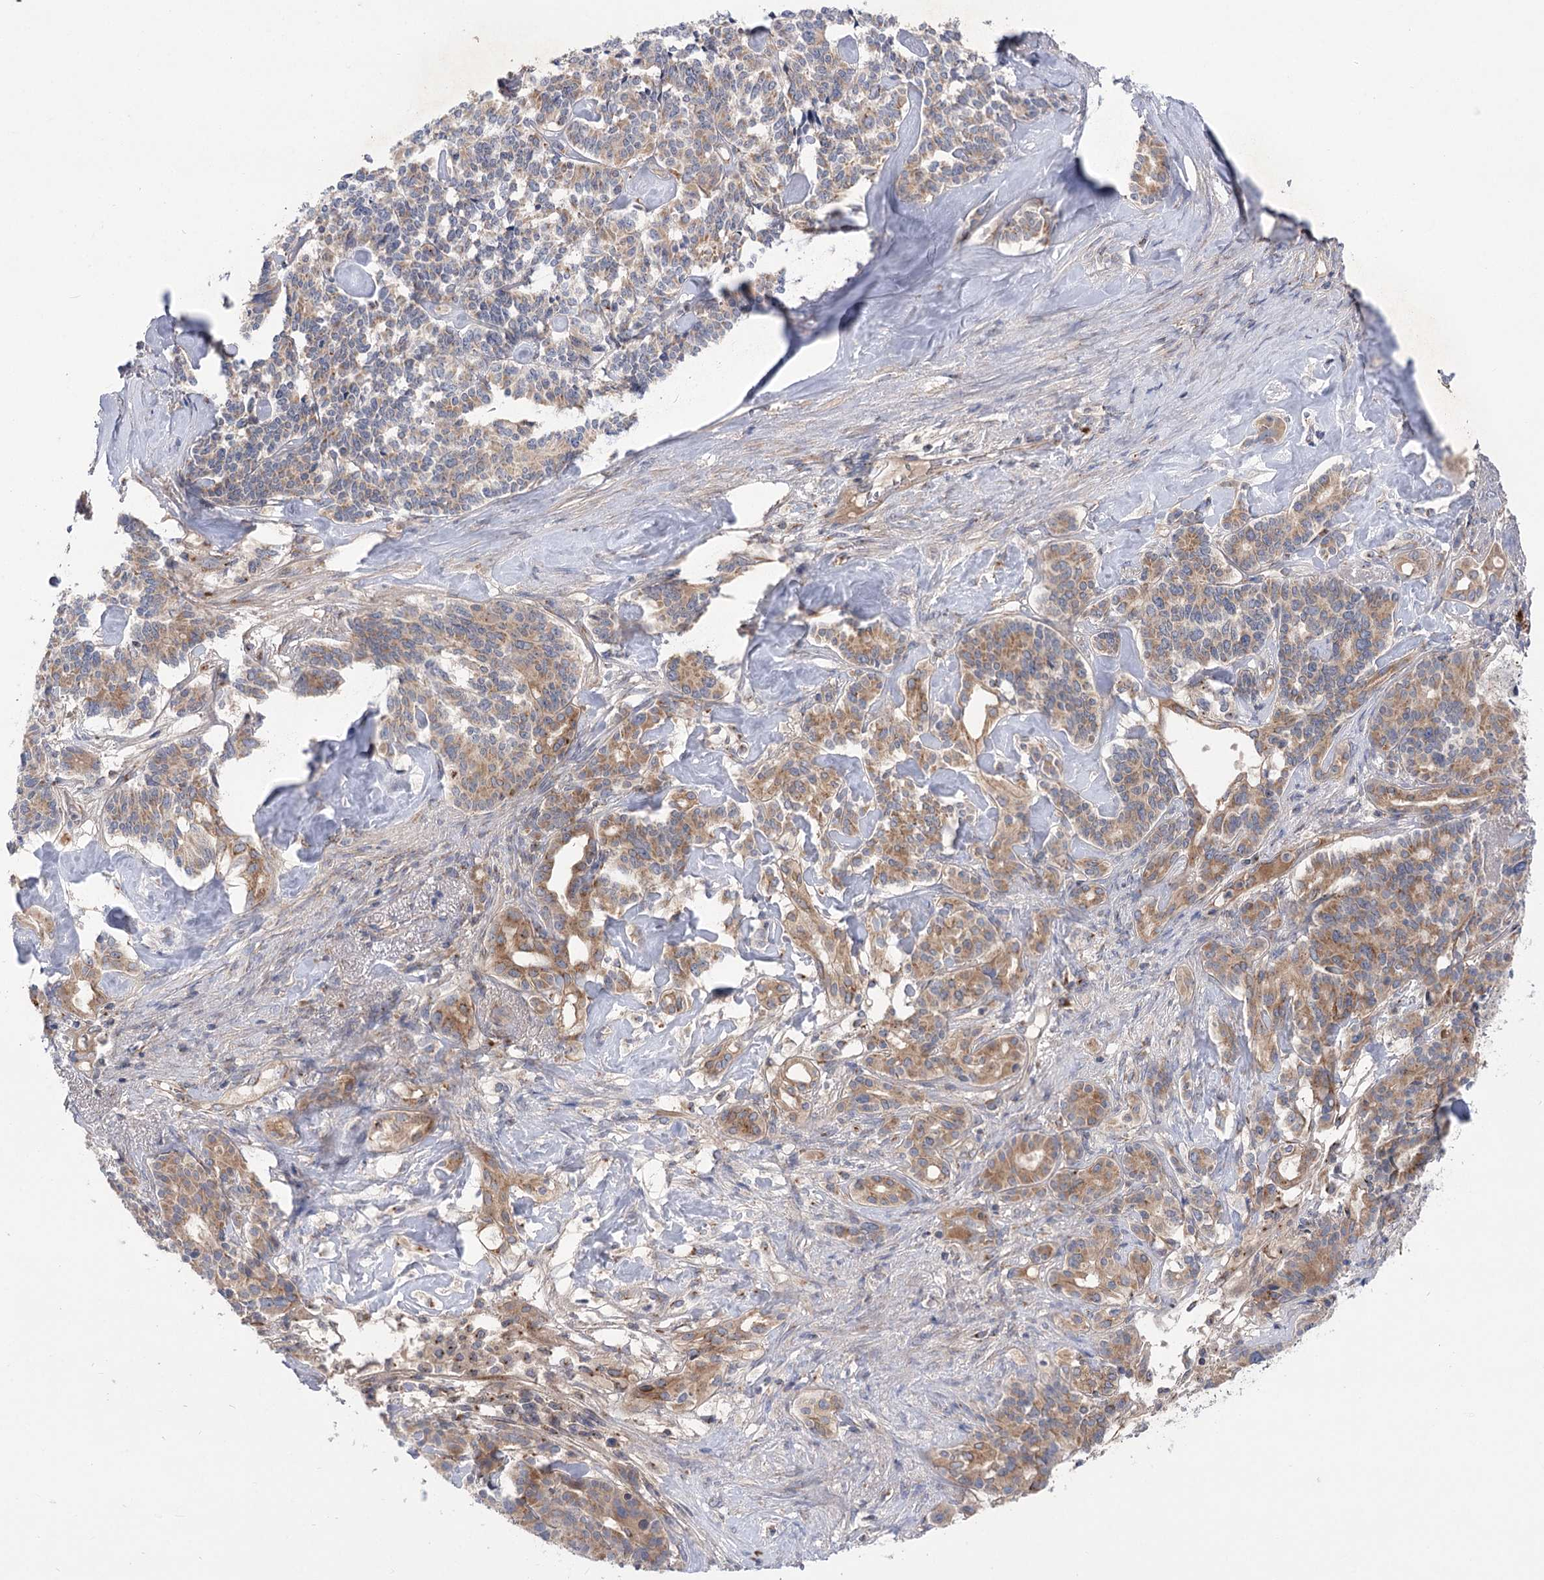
{"staining": {"intensity": "moderate", "quantity": ">75%", "location": "cytoplasmic/membranous"}, "tissue": "pancreatic cancer", "cell_type": "Tumor cells", "image_type": "cancer", "snomed": [{"axis": "morphology", "description": "Adenocarcinoma, NOS"}, {"axis": "topography", "description": "Pancreas"}], "caption": "Immunohistochemistry (DAB (3,3'-diaminobenzidine)) staining of human pancreatic adenocarcinoma shows moderate cytoplasmic/membranous protein expression in about >75% of tumor cells.", "gene": "GBF1", "patient": {"sex": "female", "age": 74}}